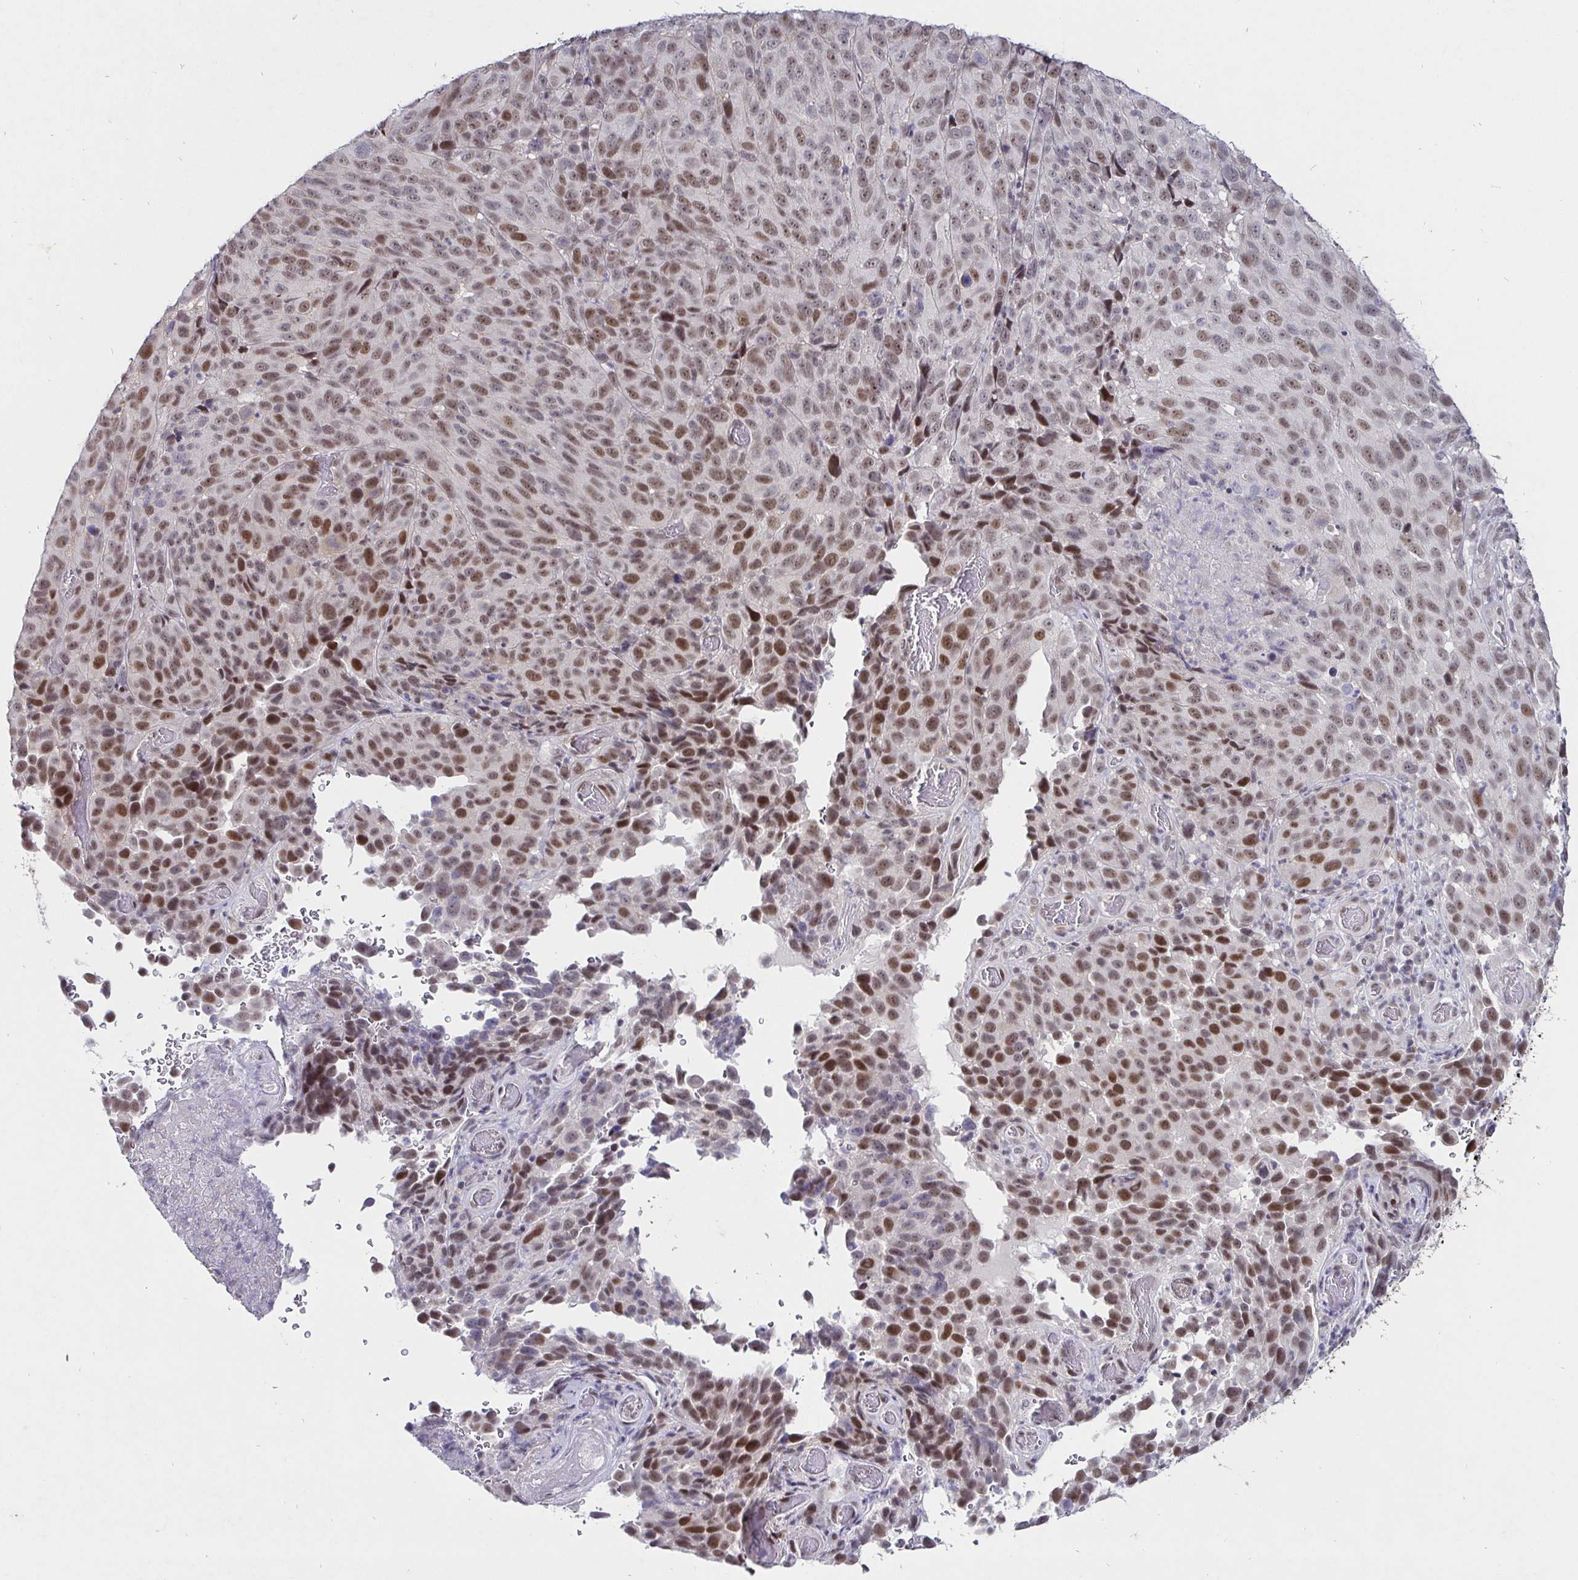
{"staining": {"intensity": "moderate", "quantity": ">75%", "location": "nuclear"}, "tissue": "melanoma", "cell_type": "Tumor cells", "image_type": "cancer", "snomed": [{"axis": "morphology", "description": "Malignant melanoma, NOS"}, {"axis": "topography", "description": "Skin"}], "caption": "Tumor cells demonstrate medium levels of moderate nuclear expression in approximately >75% of cells in melanoma.", "gene": "MLH1", "patient": {"sex": "male", "age": 85}}